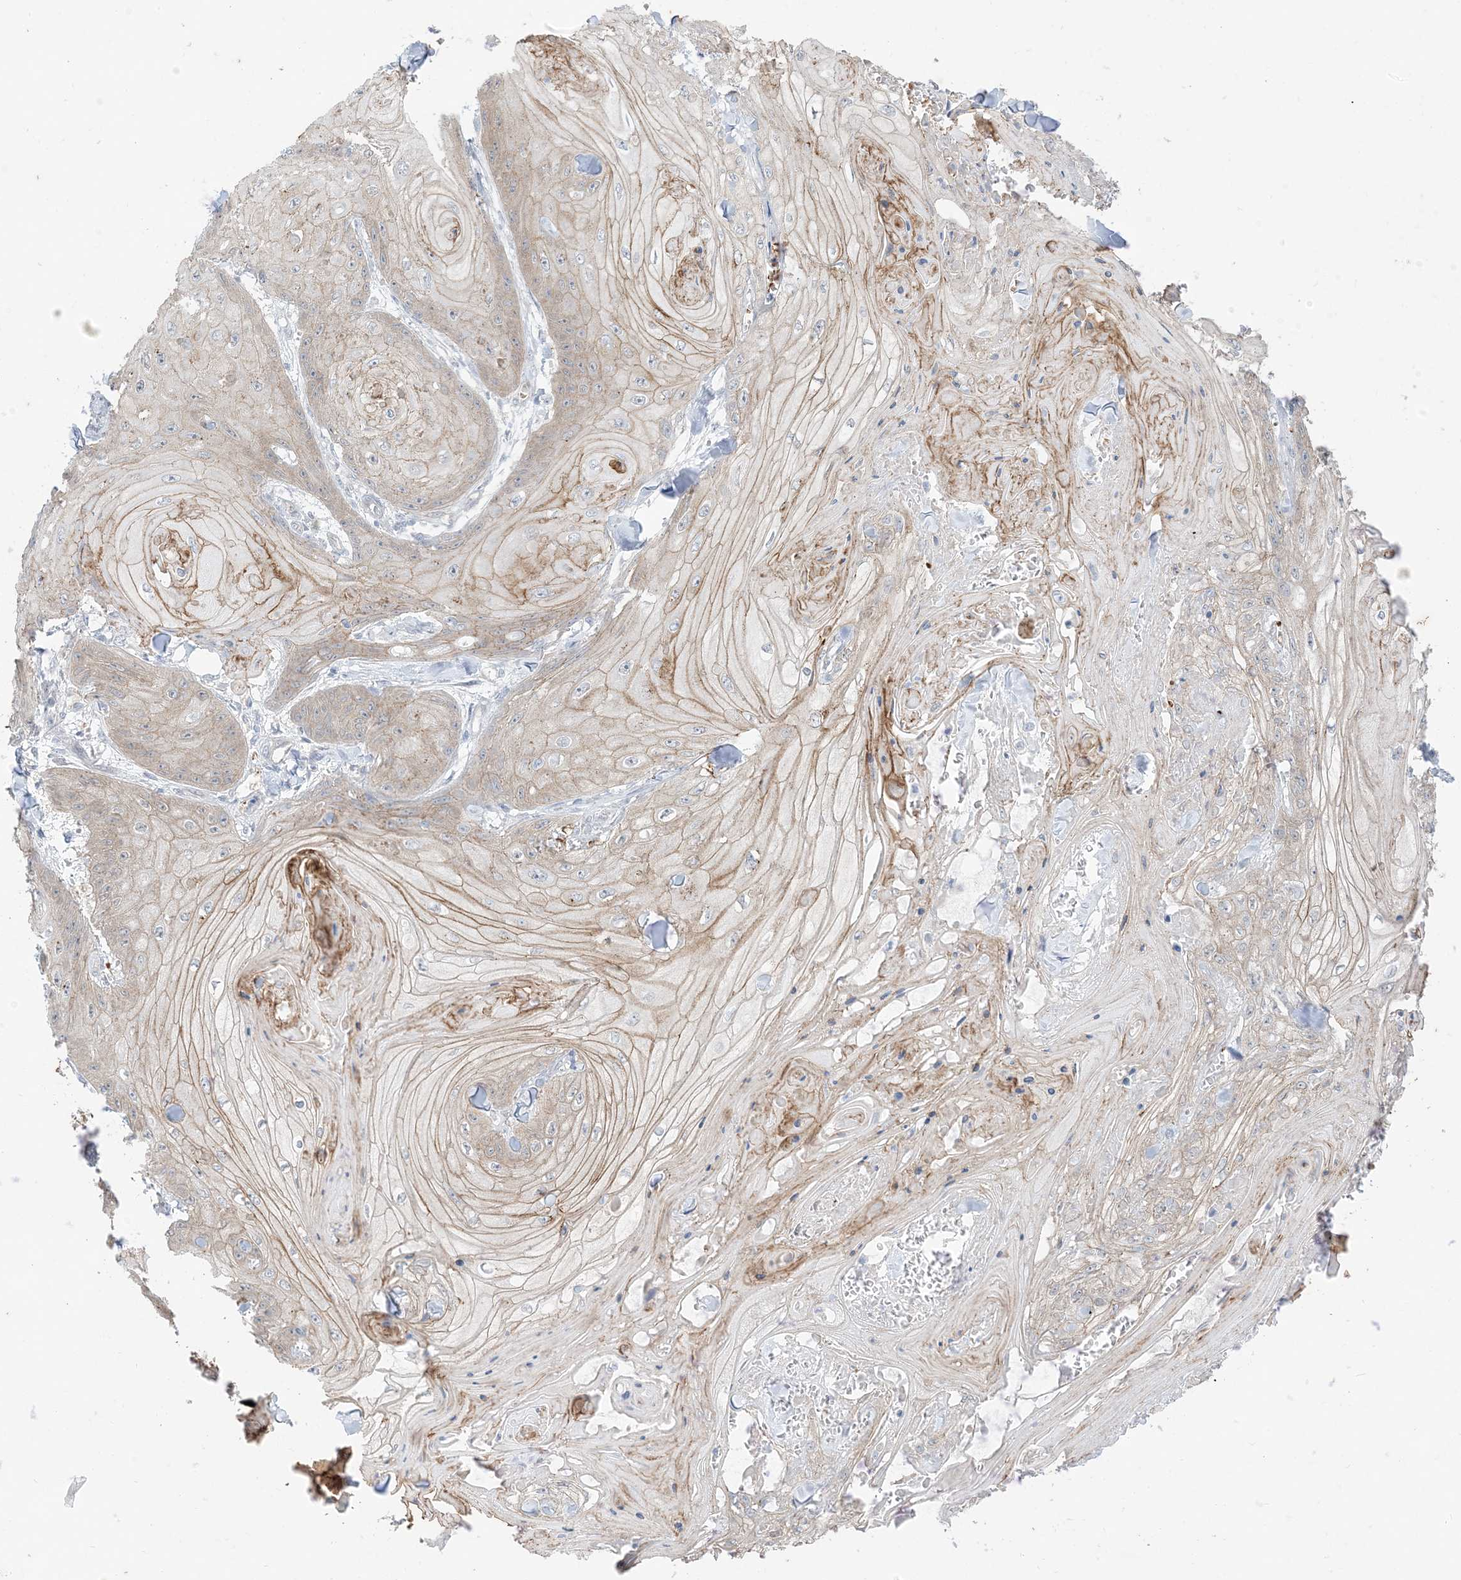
{"staining": {"intensity": "weak", "quantity": "25%-75%", "location": "cytoplasmic/membranous"}, "tissue": "skin cancer", "cell_type": "Tumor cells", "image_type": "cancer", "snomed": [{"axis": "morphology", "description": "Squamous cell carcinoma, NOS"}, {"axis": "topography", "description": "Skin"}], "caption": "This is a photomicrograph of IHC staining of skin cancer (squamous cell carcinoma), which shows weak staining in the cytoplasmic/membranous of tumor cells.", "gene": "RIN1", "patient": {"sex": "male", "age": 74}}